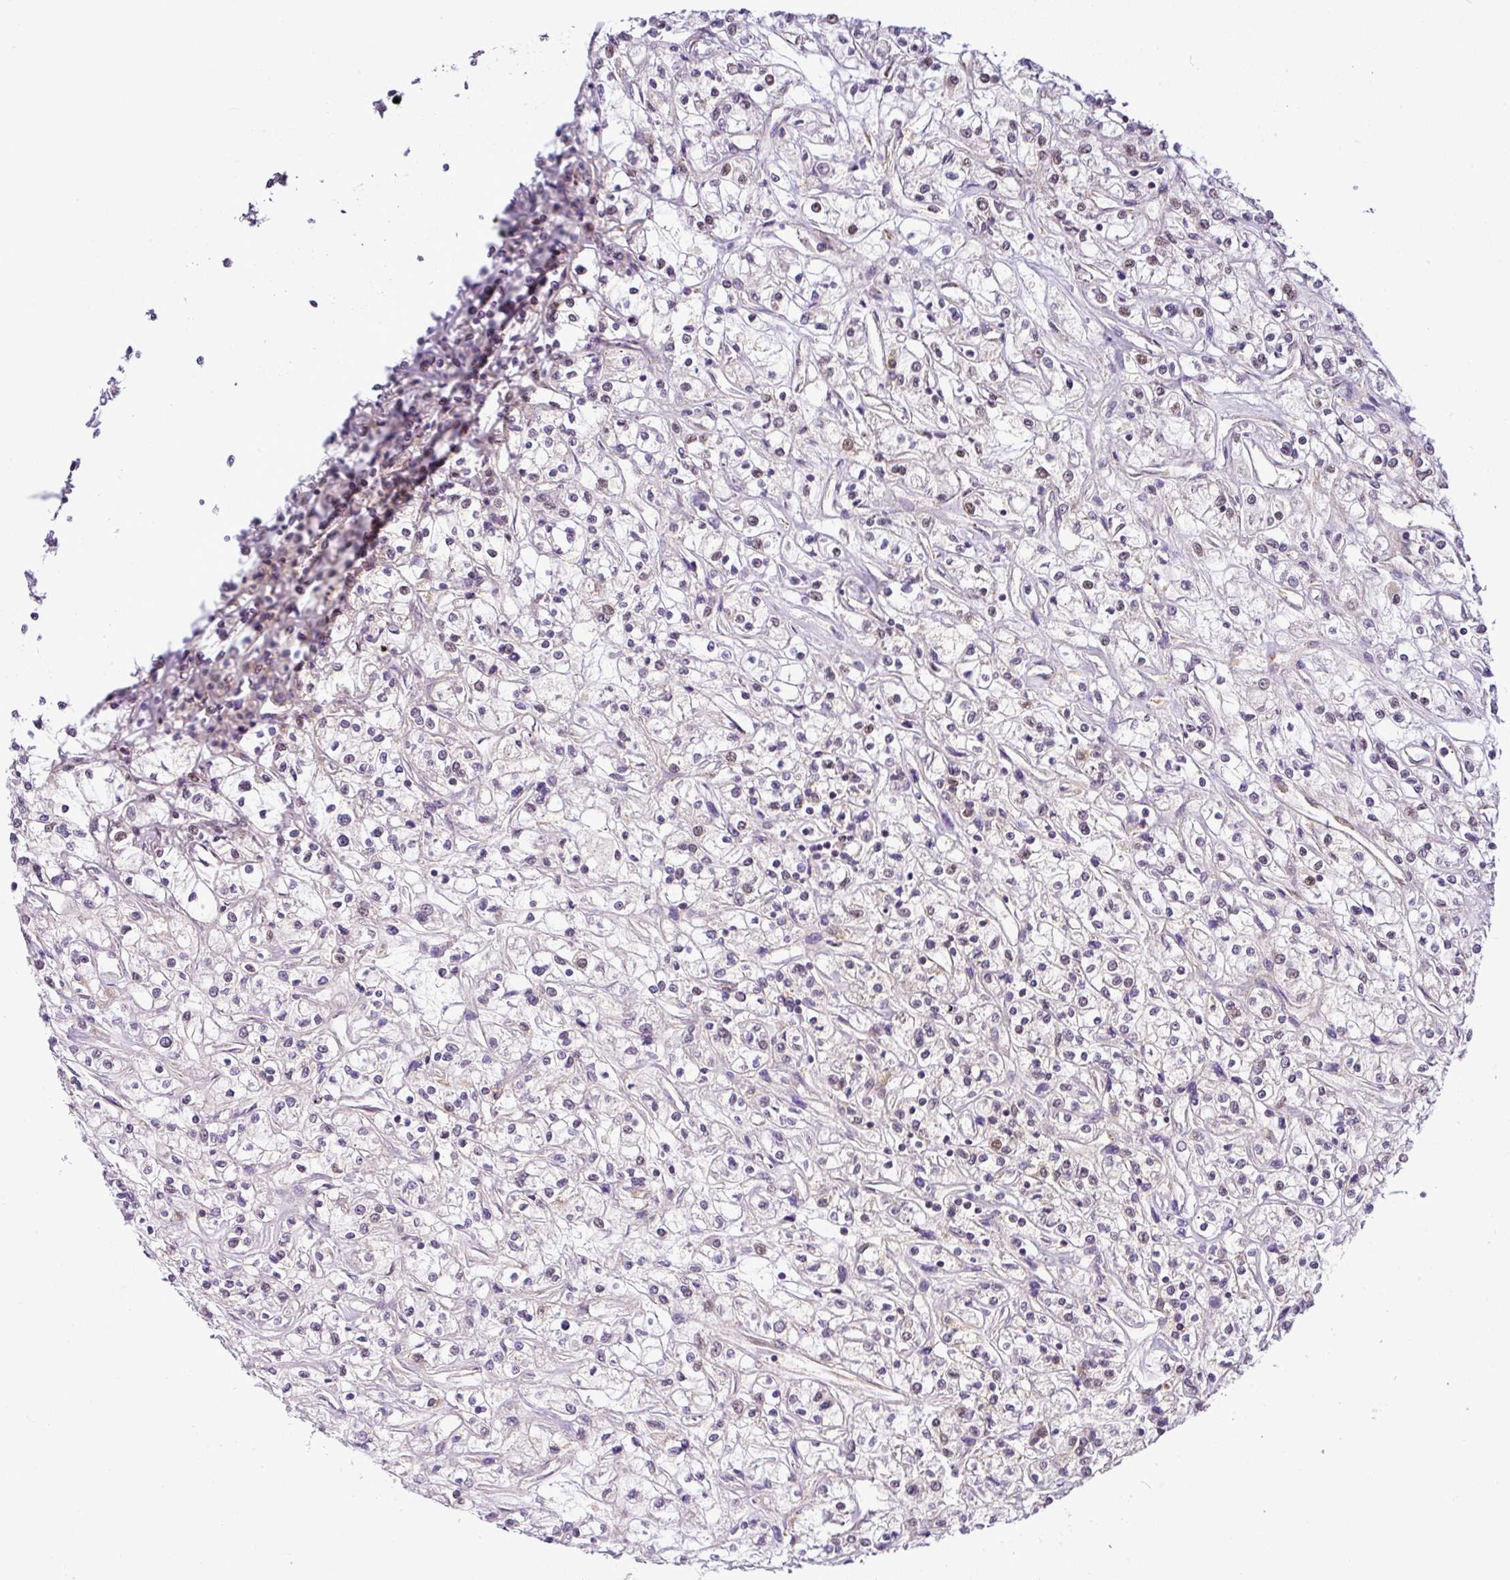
{"staining": {"intensity": "weak", "quantity": "<25%", "location": "nuclear"}, "tissue": "renal cancer", "cell_type": "Tumor cells", "image_type": "cancer", "snomed": [{"axis": "morphology", "description": "Adenocarcinoma, NOS"}, {"axis": "topography", "description": "Kidney"}], "caption": "An immunohistochemistry (IHC) image of renal cancer (adenocarcinoma) is shown. There is no staining in tumor cells of renal cancer (adenocarcinoma).", "gene": "NDUFB2", "patient": {"sex": "female", "age": 59}}